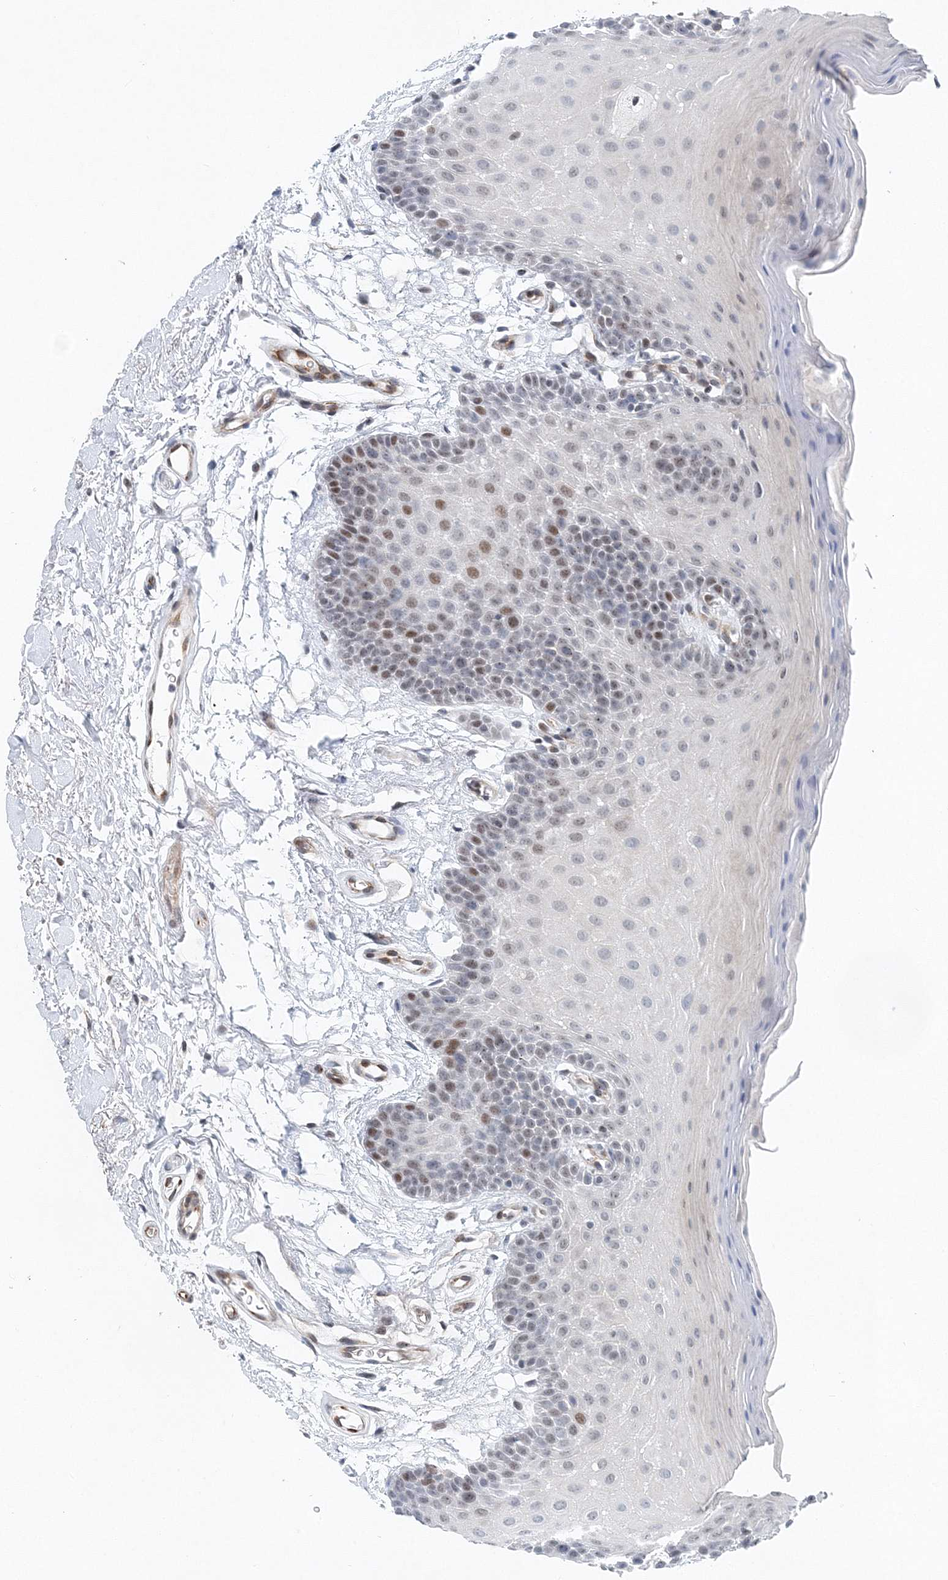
{"staining": {"intensity": "moderate", "quantity": "<25%", "location": "nuclear"}, "tissue": "oral mucosa", "cell_type": "Squamous epithelial cells", "image_type": "normal", "snomed": [{"axis": "morphology", "description": "Normal tissue, NOS"}, {"axis": "topography", "description": "Oral tissue"}], "caption": "An immunohistochemistry (IHC) micrograph of benign tissue is shown. Protein staining in brown highlights moderate nuclear positivity in oral mucosa within squamous epithelial cells. Nuclei are stained in blue.", "gene": "UIMC1", "patient": {"sex": "male", "age": 62}}